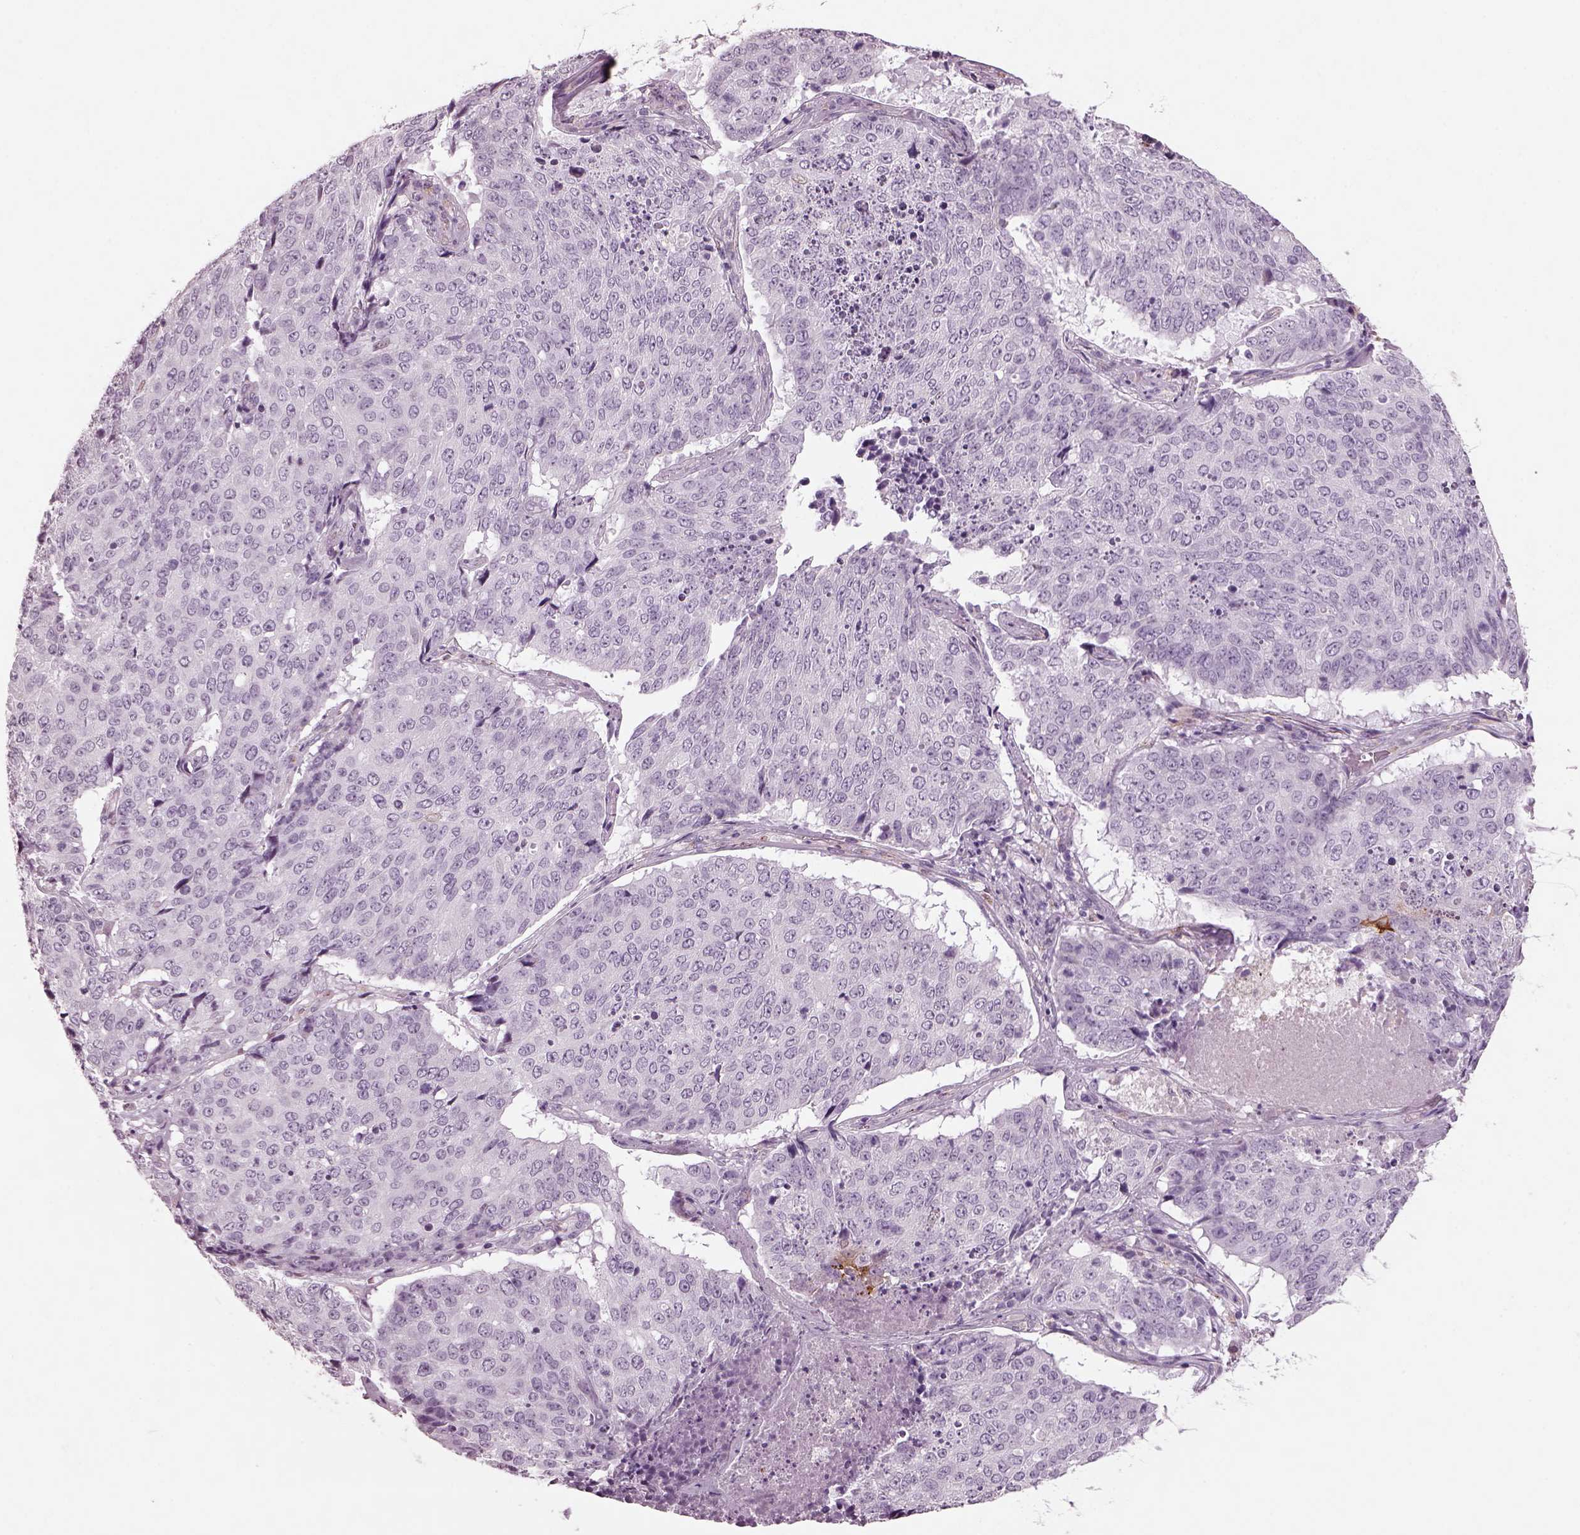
{"staining": {"intensity": "negative", "quantity": "none", "location": "none"}, "tissue": "lung cancer", "cell_type": "Tumor cells", "image_type": "cancer", "snomed": [{"axis": "morphology", "description": "Normal tissue, NOS"}, {"axis": "morphology", "description": "Squamous cell carcinoma, NOS"}, {"axis": "topography", "description": "Bronchus"}, {"axis": "topography", "description": "Lung"}], "caption": "IHC of human lung cancer shows no positivity in tumor cells.", "gene": "PRR9", "patient": {"sex": "male", "age": 64}}